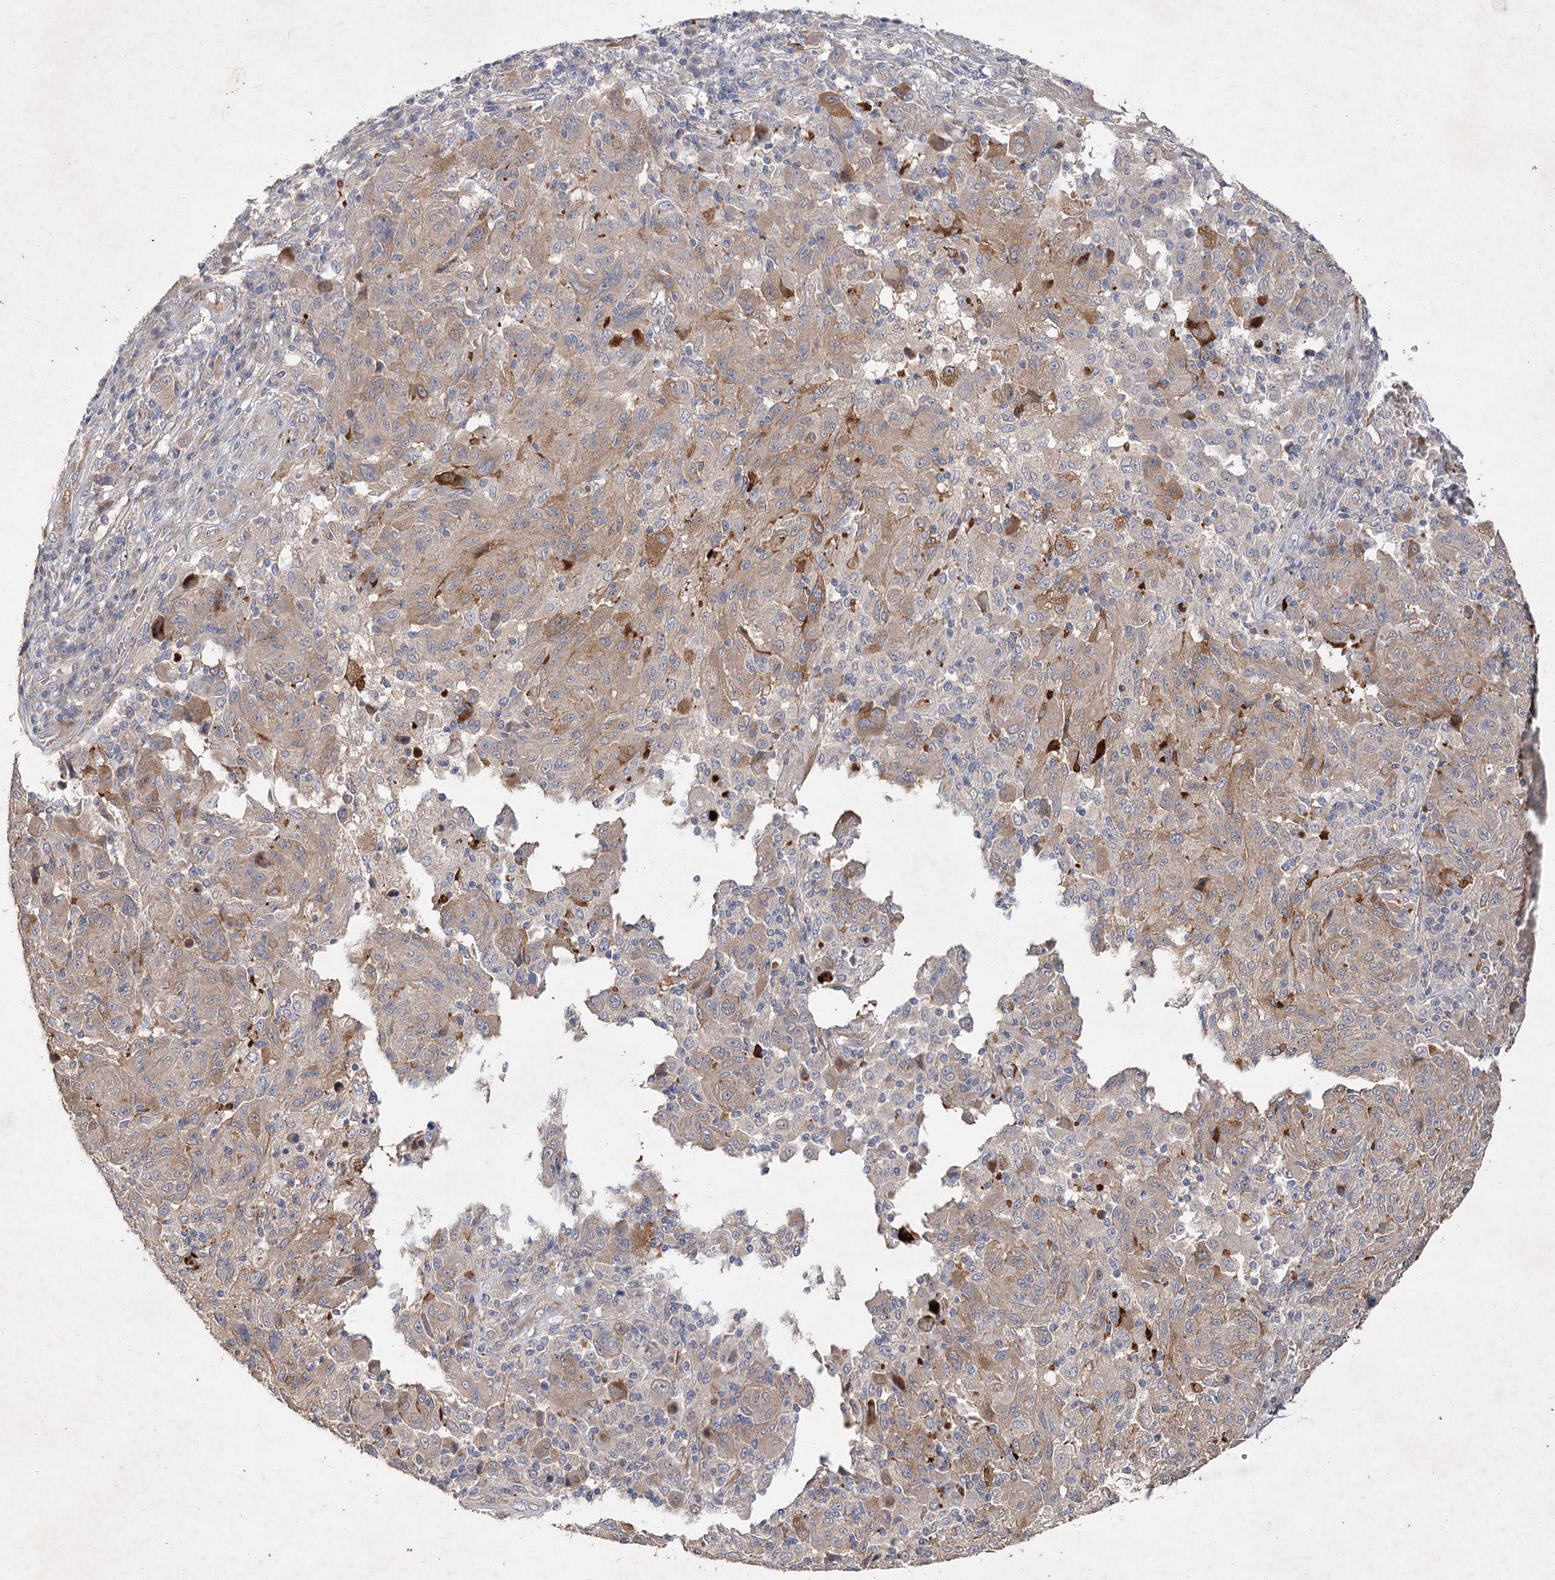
{"staining": {"intensity": "weak", "quantity": "25%-75%", "location": "cytoplasmic/membranous"}, "tissue": "melanoma", "cell_type": "Tumor cells", "image_type": "cancer", "snomed": [{"axis": "morphology", "description": "Malignant melanoma, NOS"}, {"axis": "topography", "description": "Skin"}], "caption": "A brown stain highlights weak cytoplasmic/membranous staining of a protein in malignant melanoma tumor cells.", "gene": "IRAK1BP1", "patient": {"sex": "male", "age": 53}}